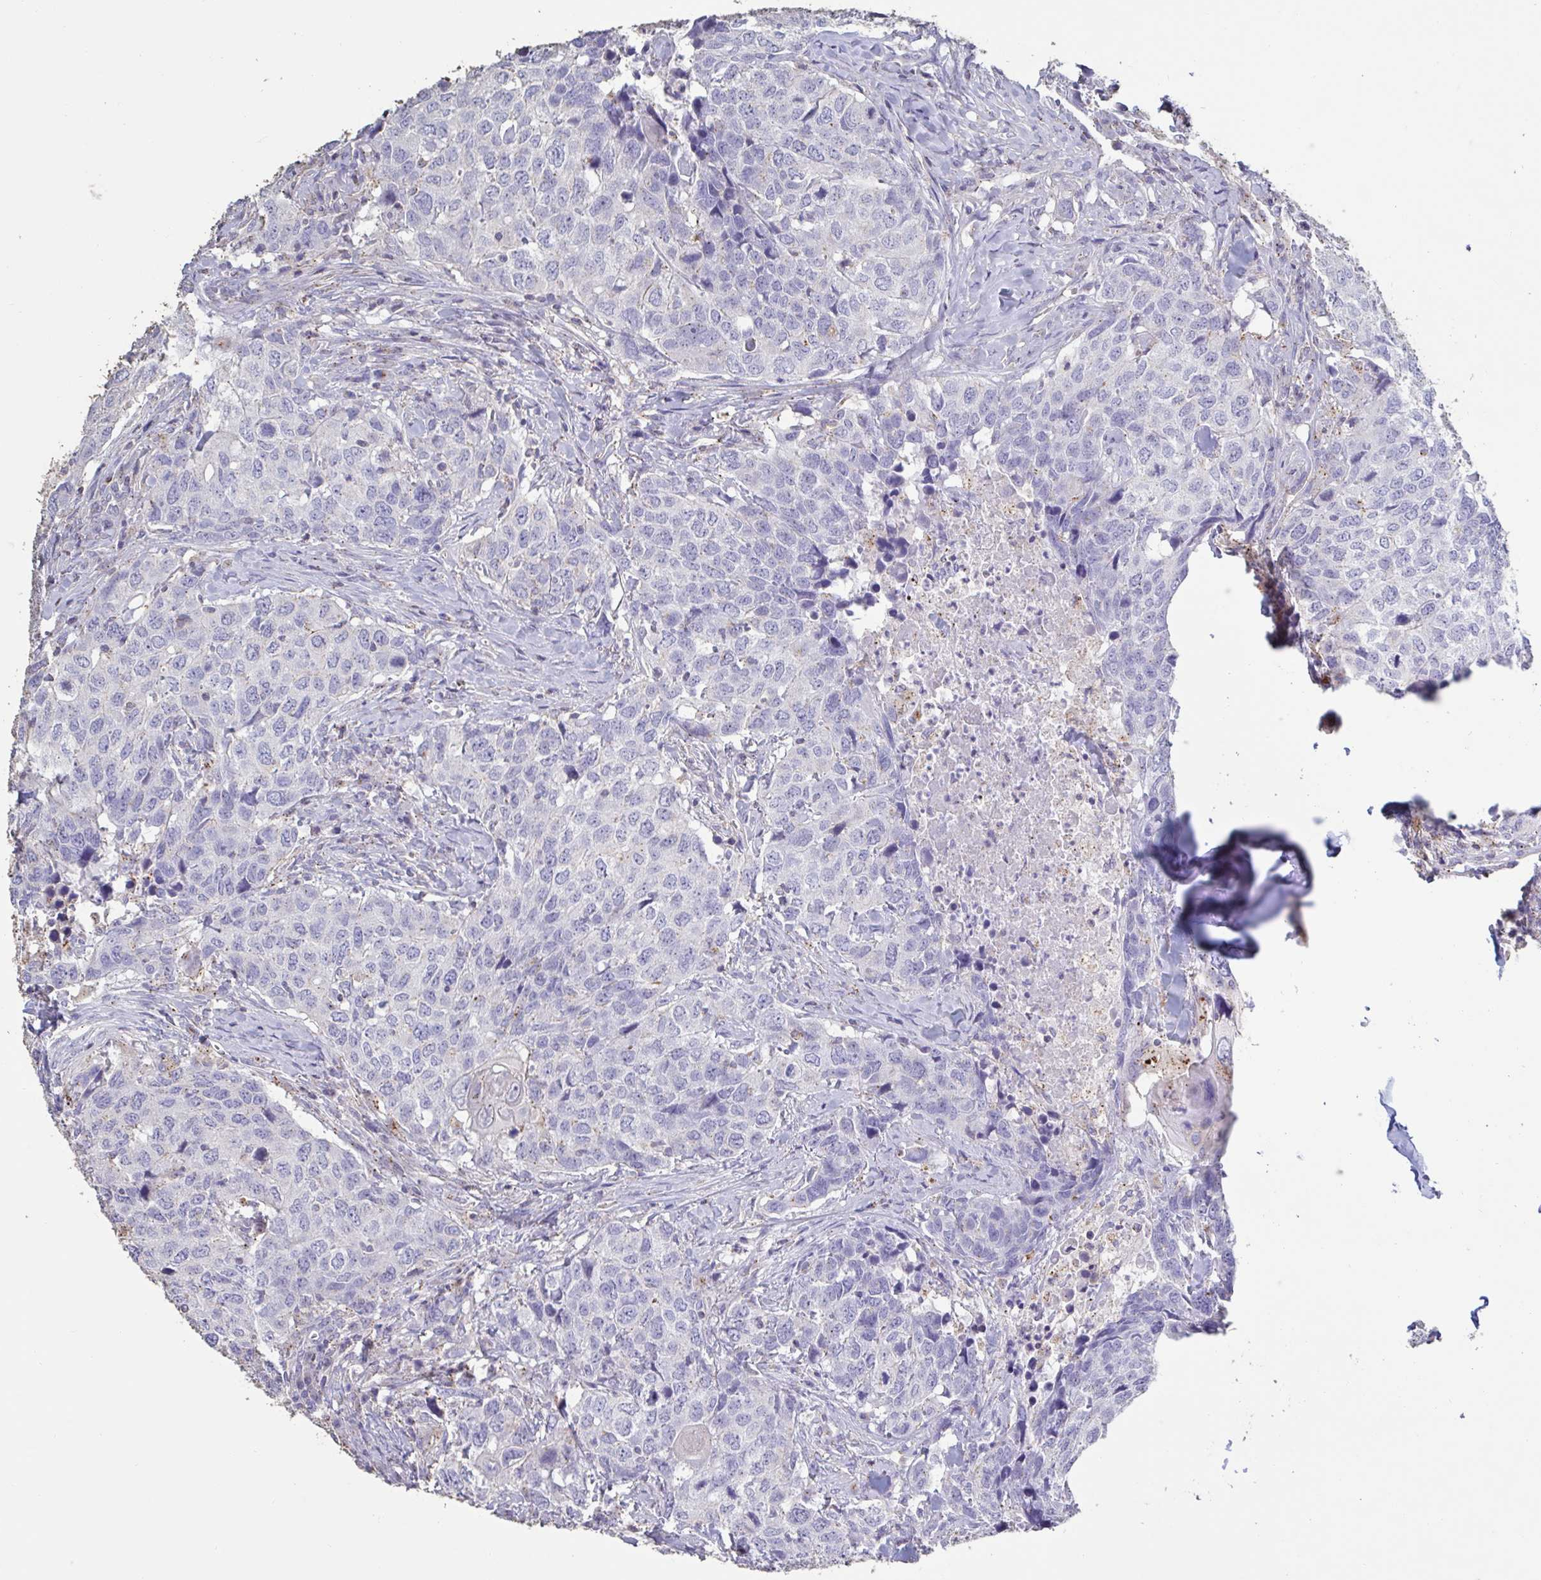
{"staining": {"intensity": "negative", "quantity": "none", "location": "none"}, "tissue": "head and neck cancer", "cell_type": "Tumor cells", "image_type": "cancer", "snomed": [{"axis": "morphology", "description": "Normal tissue, NOS"}, {"axis": "morphology", "description": "Squamous cell carcinoma, NOS"}, {"axis": "topography", "description": "Skeletal muscle"}, {"axis": "topography", "description": "Vascular tissue"}, {"axis": "topography", "description": "Peripheral nerve tissue"}, {"axis": "topography", "description": "Head-Neck"}], "caption": "DAB immunohistochemical staining of head and neck cancer (squamous cell carcinoma) exhibits no significant expression in tumor cells.", "gene": "CHMP5", "patient": {"sex": "male", "age": 66}}